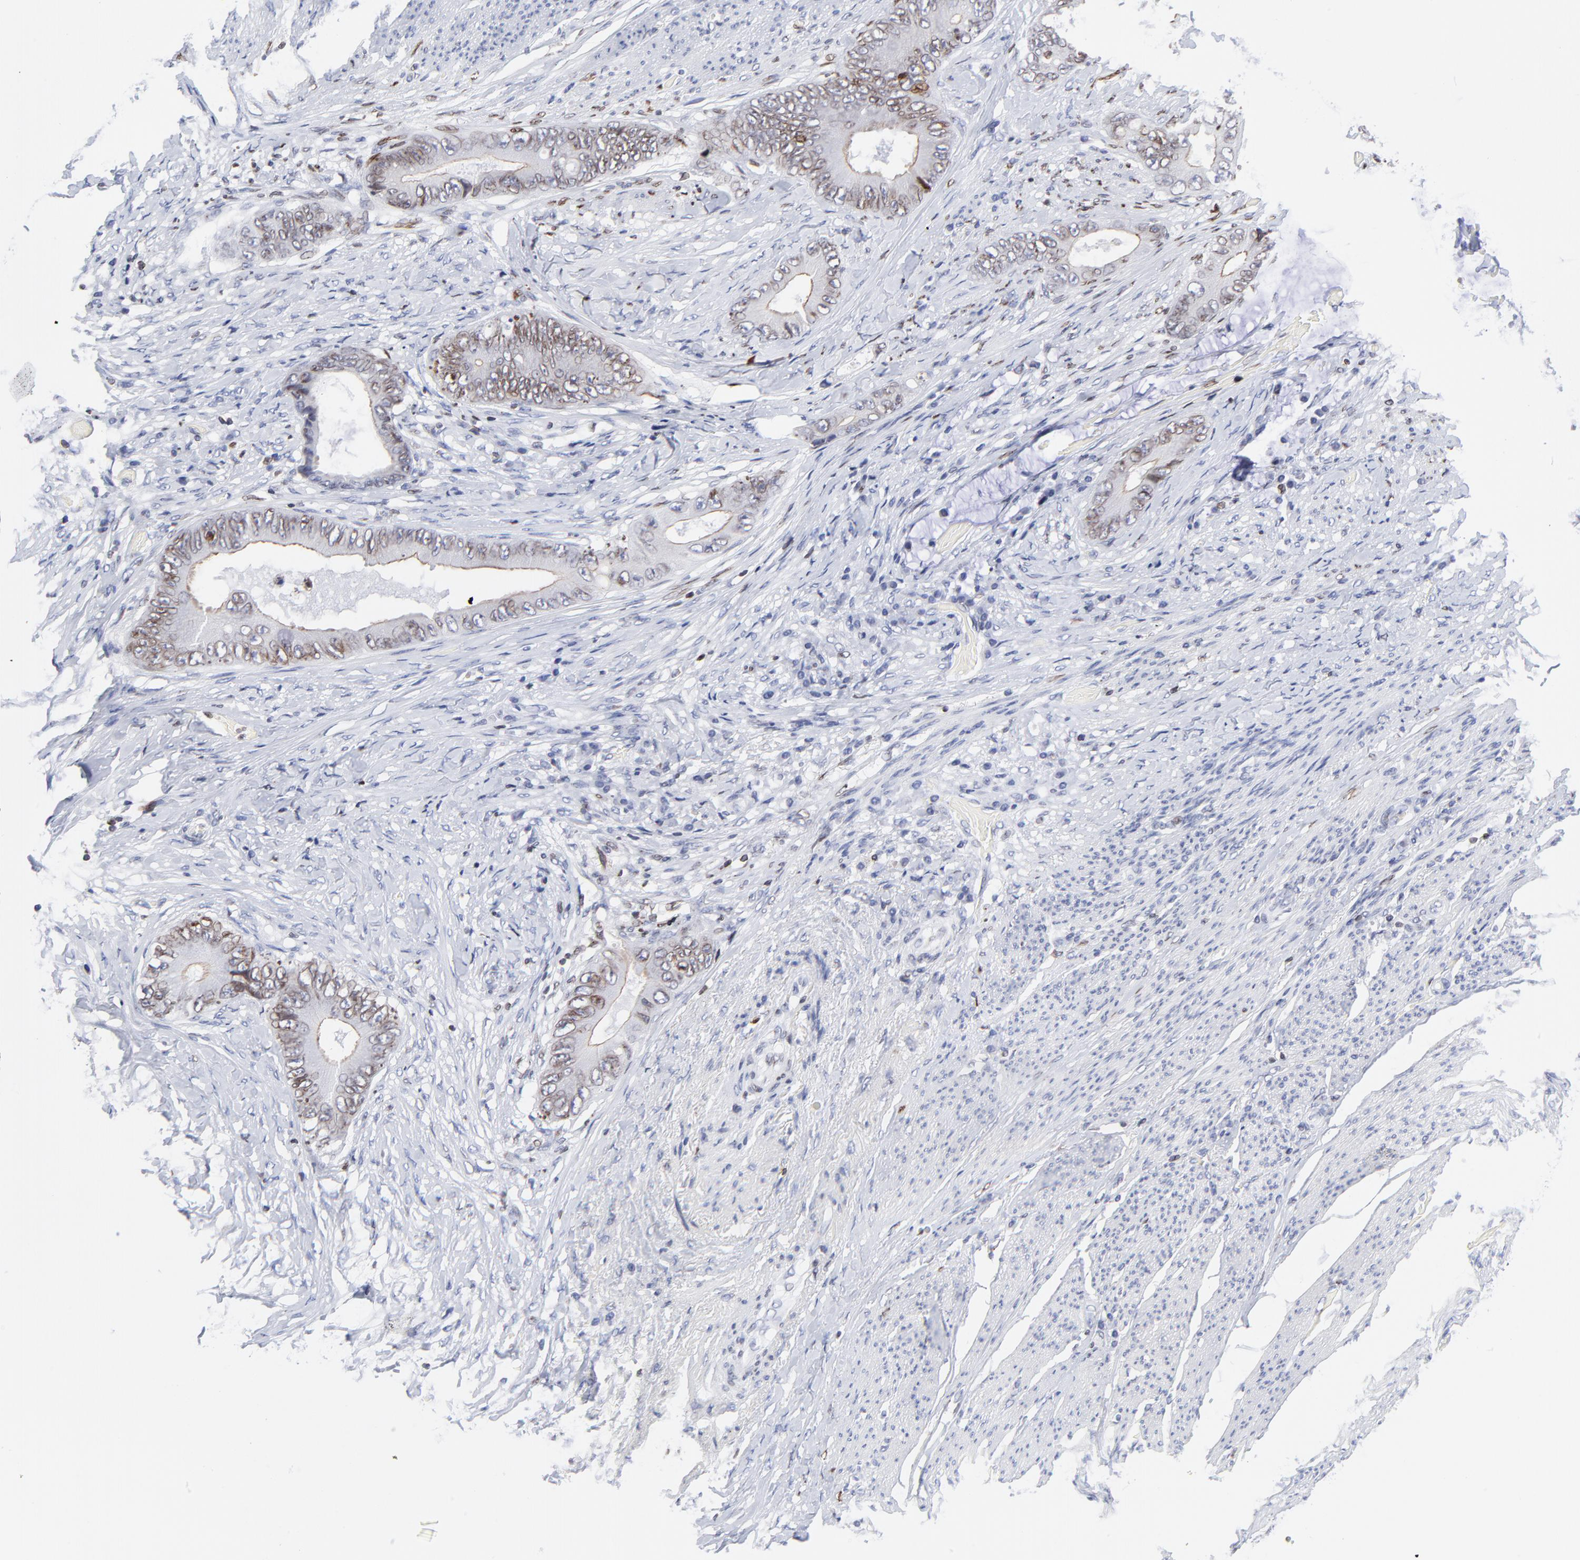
{"staining": {"intensity": "moderate", "quantity": "25%-75%", "location": "cytoplasmic/membranous,nuclear"}, "tissue": "colorectal cancer", "cell_type": "Tumor cells", "image_type": "cancer", "snomed": [{"axis": "morphology", "description": "Normal tissue, NOS"}, {"axis": "morphology", "description": "Adenocarcinoma, NOS"}, {"axis": "topography", "description": "Rectum"}, {"axis": "topography", "description": "Peripheral nerve tissue"}], "caption": "Adenocarcinoma (colorectal) tissue displays moderate cytoplasmic/membranous and nuclear expression in approximately 25%-75% of tumor cells", "gene": "THAP7", "patient": {"sex": "female", "age": 77}}